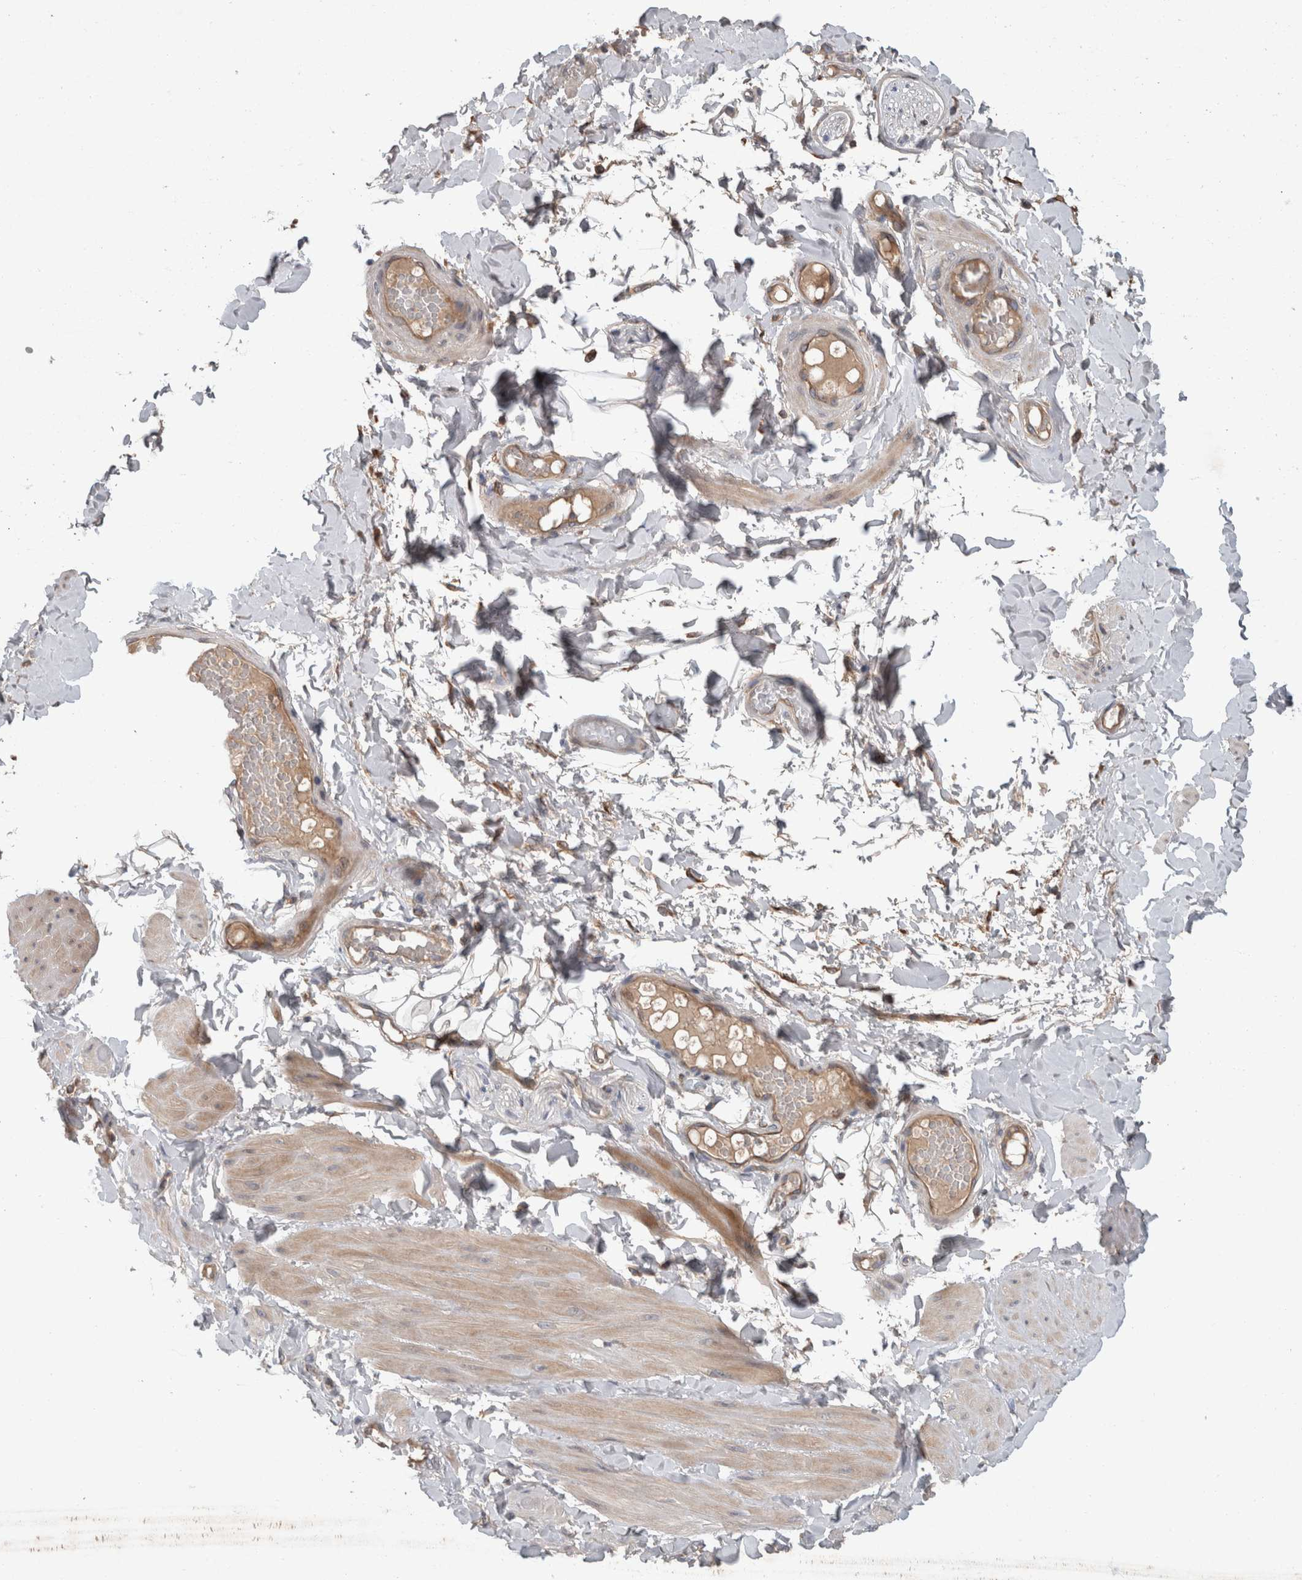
{"staining": {"intensity": "negative", "quantity": "none", "location": "none"}, "tissue": "adipose tissue", "cell_type": "Adipocytes", "image_type": "normal", "snomed": [{"axis": "morphology", "description": "Normal tissue, NOS"}, {"axis": "topography", "description": "Adipose tissue"}, {"axis": "topography", "description": "Vascular tissue"}, {"axis": "topography", "description": "Peripheral nerve tissue"}], "caption": "Immunohistochemistry (IHC) micrograph of unremarkable adipose tissue stained for a protein (brown), which exhibits no positivity in adipocytes.", "gene": "TARBP1", "patient": {"sex": "male", "age": 25}}